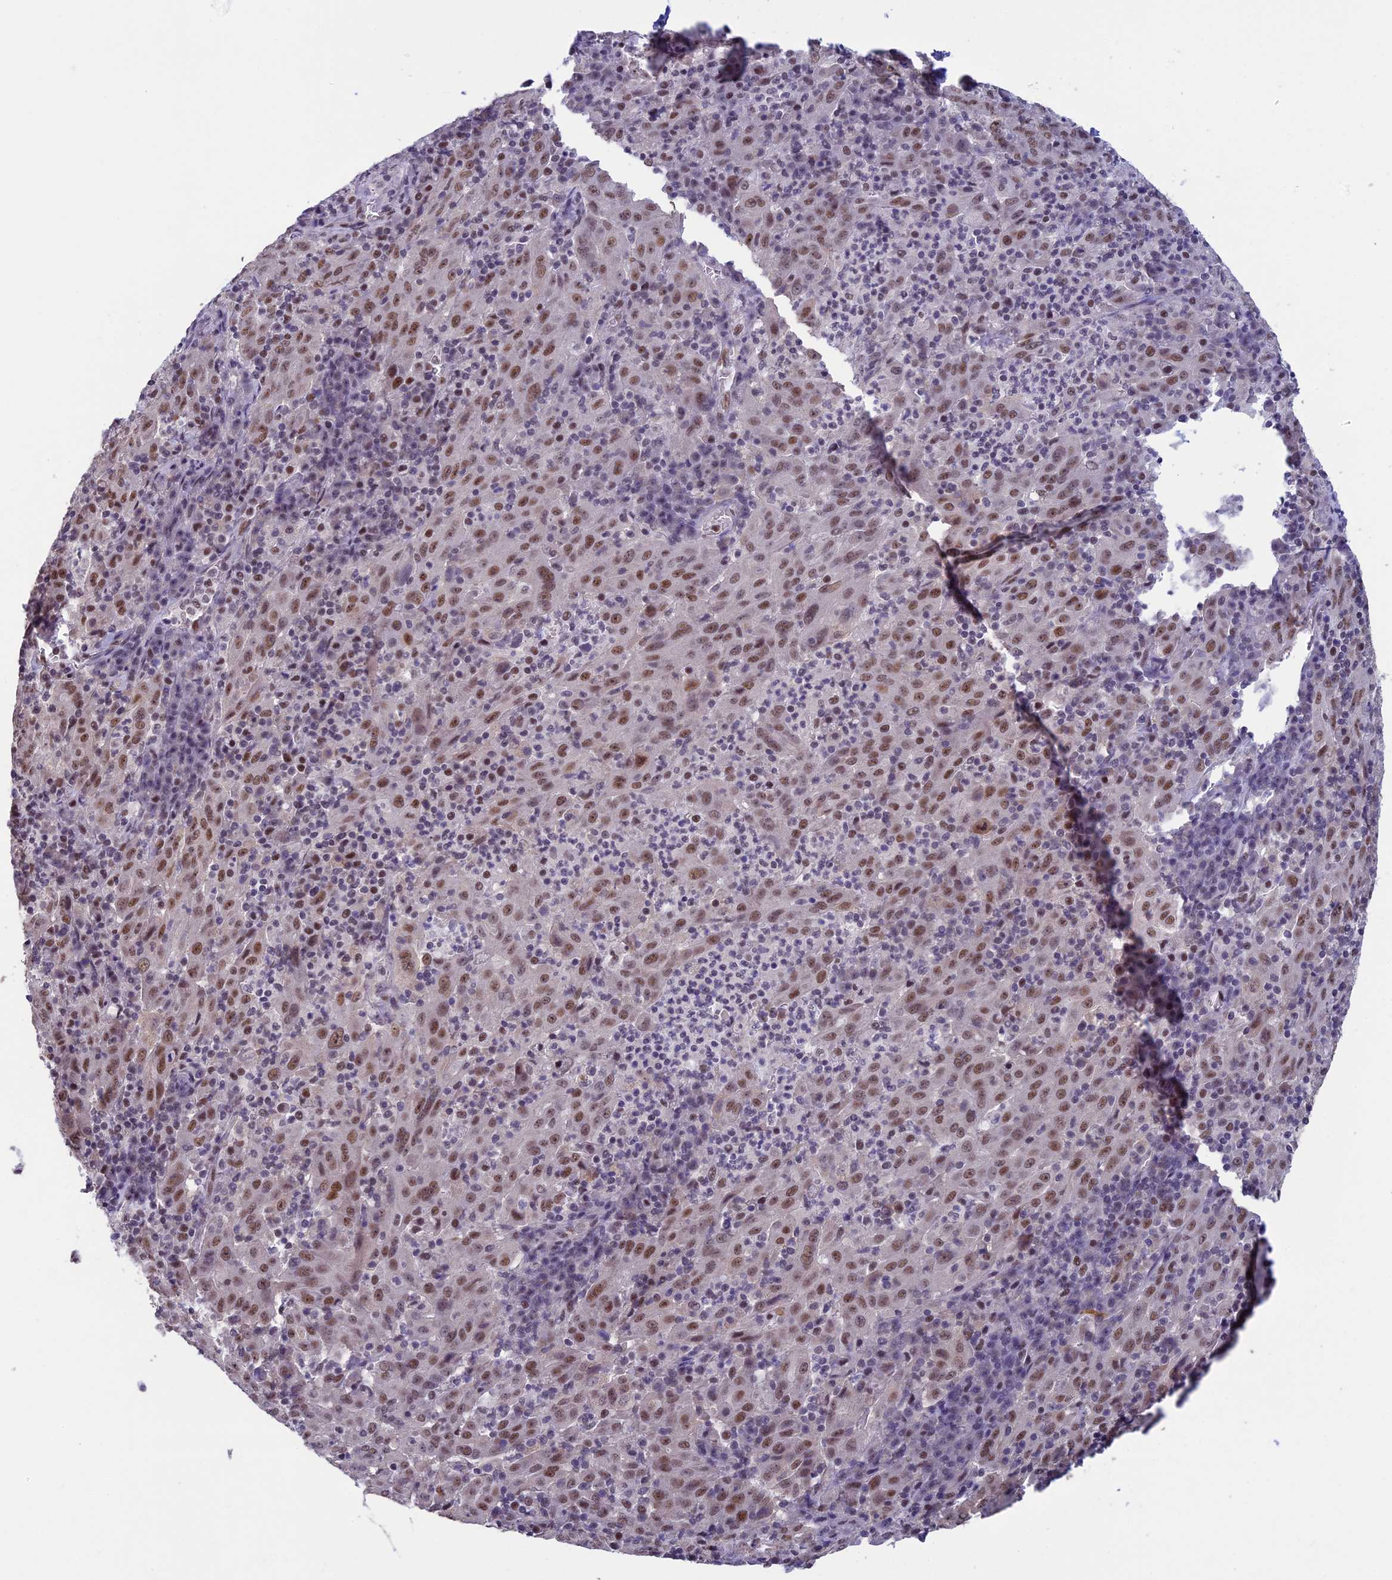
{"staining": {"intensity": "moderate", "quantity": ">75%", "location": "nuclear"}, "tissue": "pancreatic cancer", "cell_type": "Tumor cells", "image_type": "cancer", "snomed": [{"axis": "morphology", "description": "Adenocarcinoma, NOS"}, {"axis": "topography", "description": "Pancreas"}], "caption": "High-magnification brightfield microscopy of pancreatic adenocarcinoma stained with DAB (brown) and counterstained with hematoxylin (blue). tumor cells exhibit moderate nuclear positivity is identified in approximately>75% of cells.", "gene": "RNF40", "patient": {"sex": "male", "age": 63}}